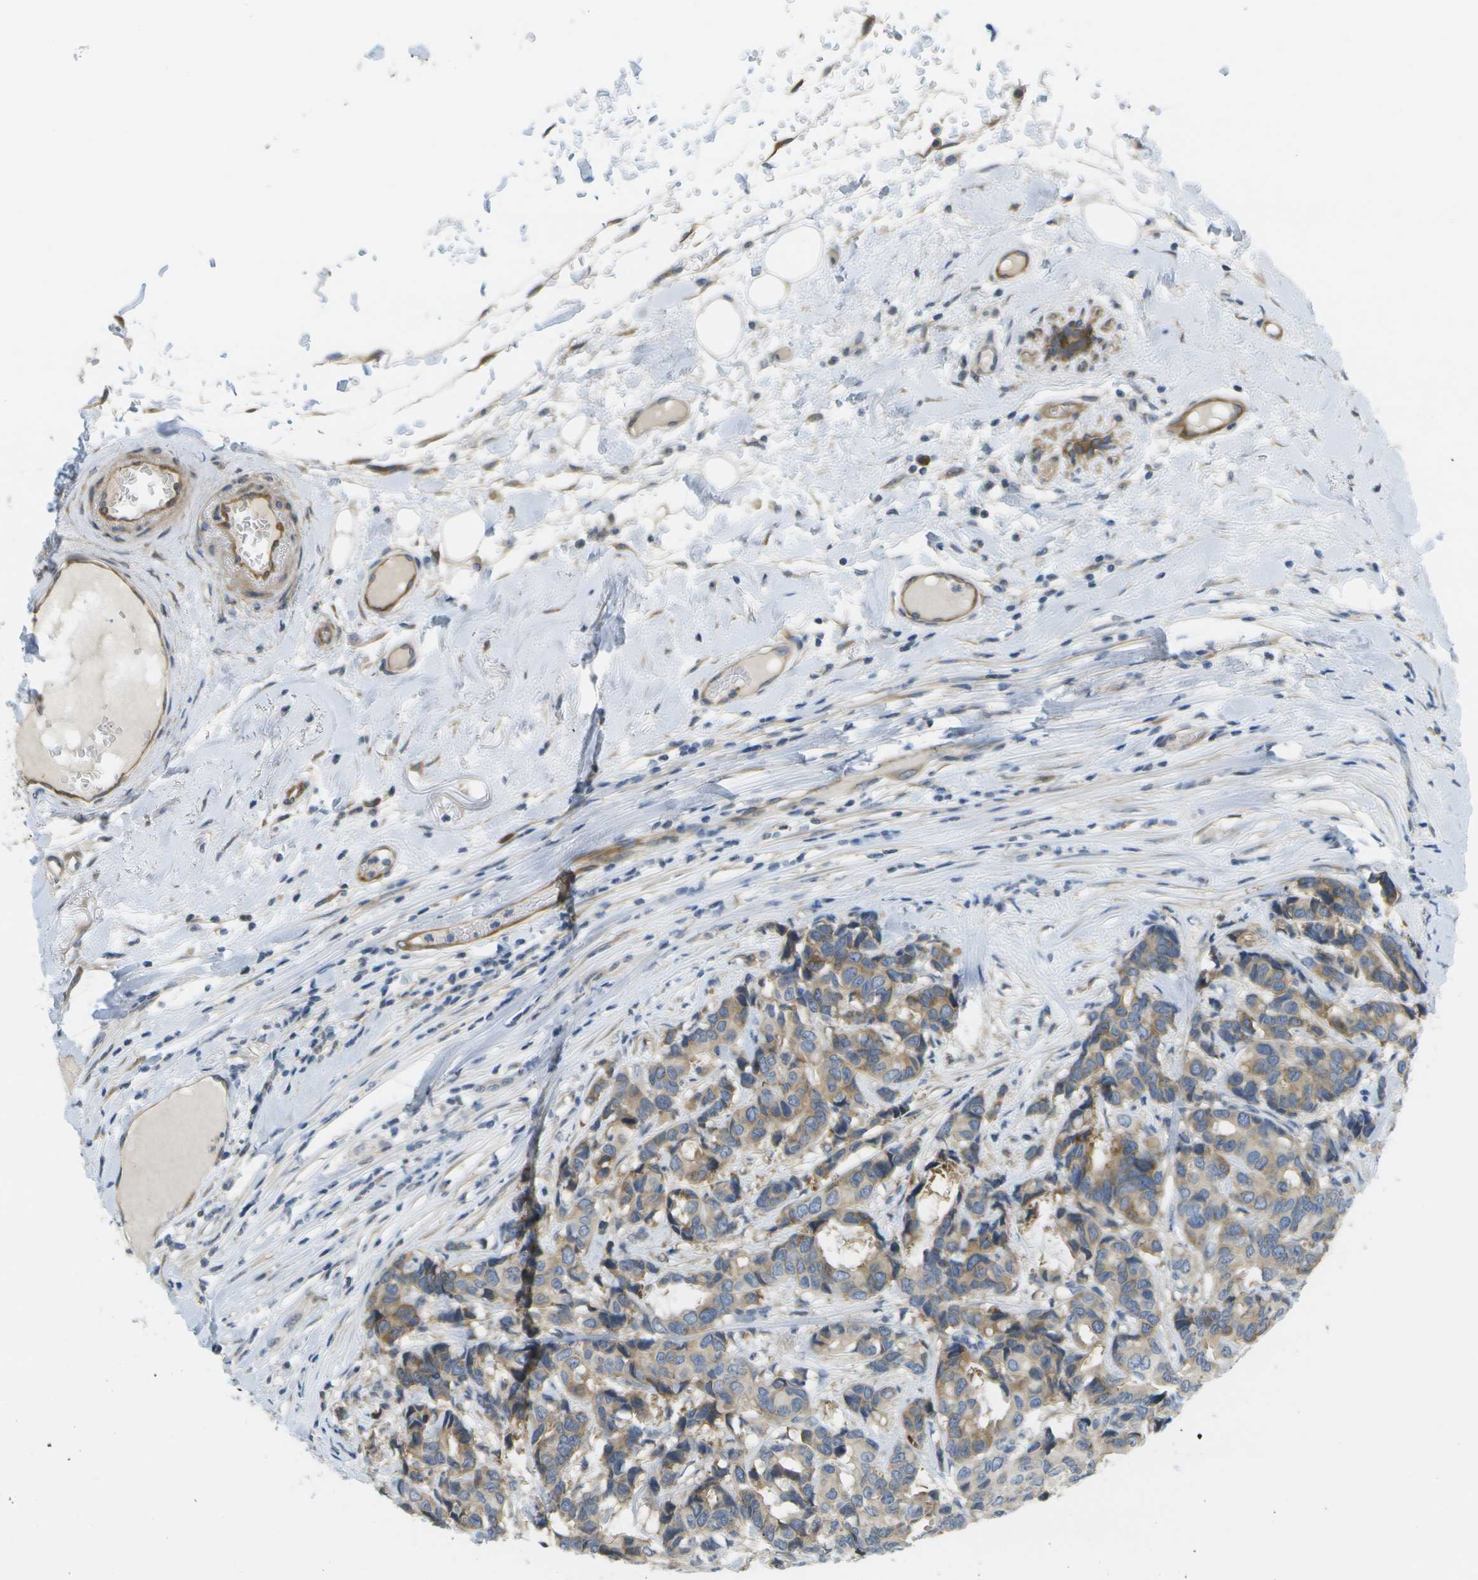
{"staining": {"intensity": "weak", "quantity": ">75%", "location": "cytoplasmic/membranous"}, "tissue": "breast cancer", "cell_type": "Tumor cells", "image_type": "cancer", "snomed": [{"axis": "morphology", "description": "Duct carcinoma"}, {"axis": "topography", "description": "Breast"}], "caption": "Immunohistochemical staining of human infiltrating ductal carcinoma (breast) displays low levels of weak cytoplasmic/membranous protein staining in about >75% of tumor cells.", "gene": "MARCHF8", "patient": {"sex": "female", "age": 87}}